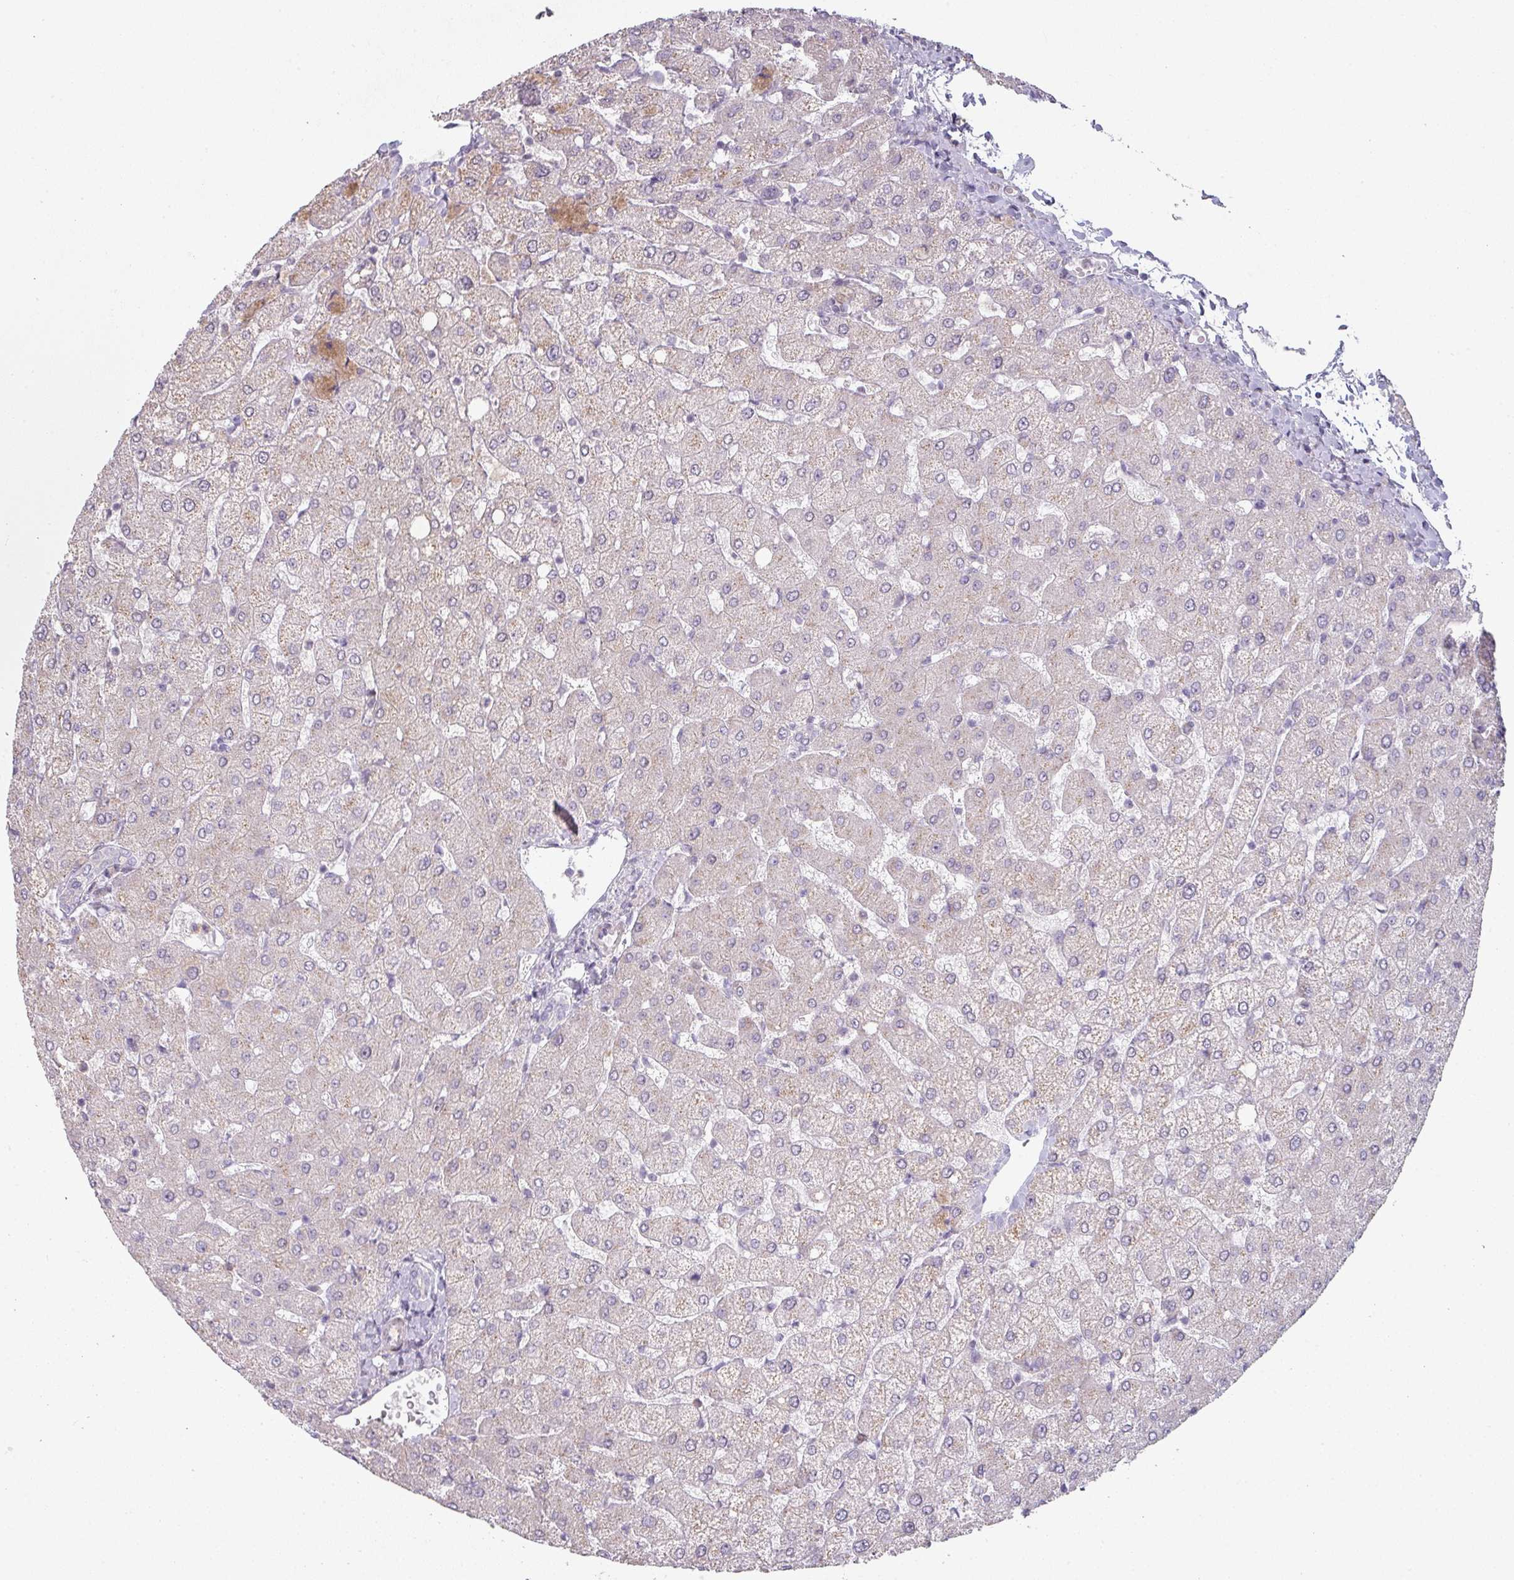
{"staining": {"intensity": "negative", "quantity": "none", "location": "none"}, "tissue": "liver", "cell_type": "Cholangiocytes", "image_type": "normal", "snomed": [{"axis": "morphology", "description": "Normal tissue, NOS"}, {"axis": "topography", "description": "Liver"}], "caption": "Immunohistochemistry micrograph of normal human liver stained for a protein (brown), which shows no staining in cholangiocytes.", "gene": "MAGEC3", "patient": {"sex": "female", "age": 54}}